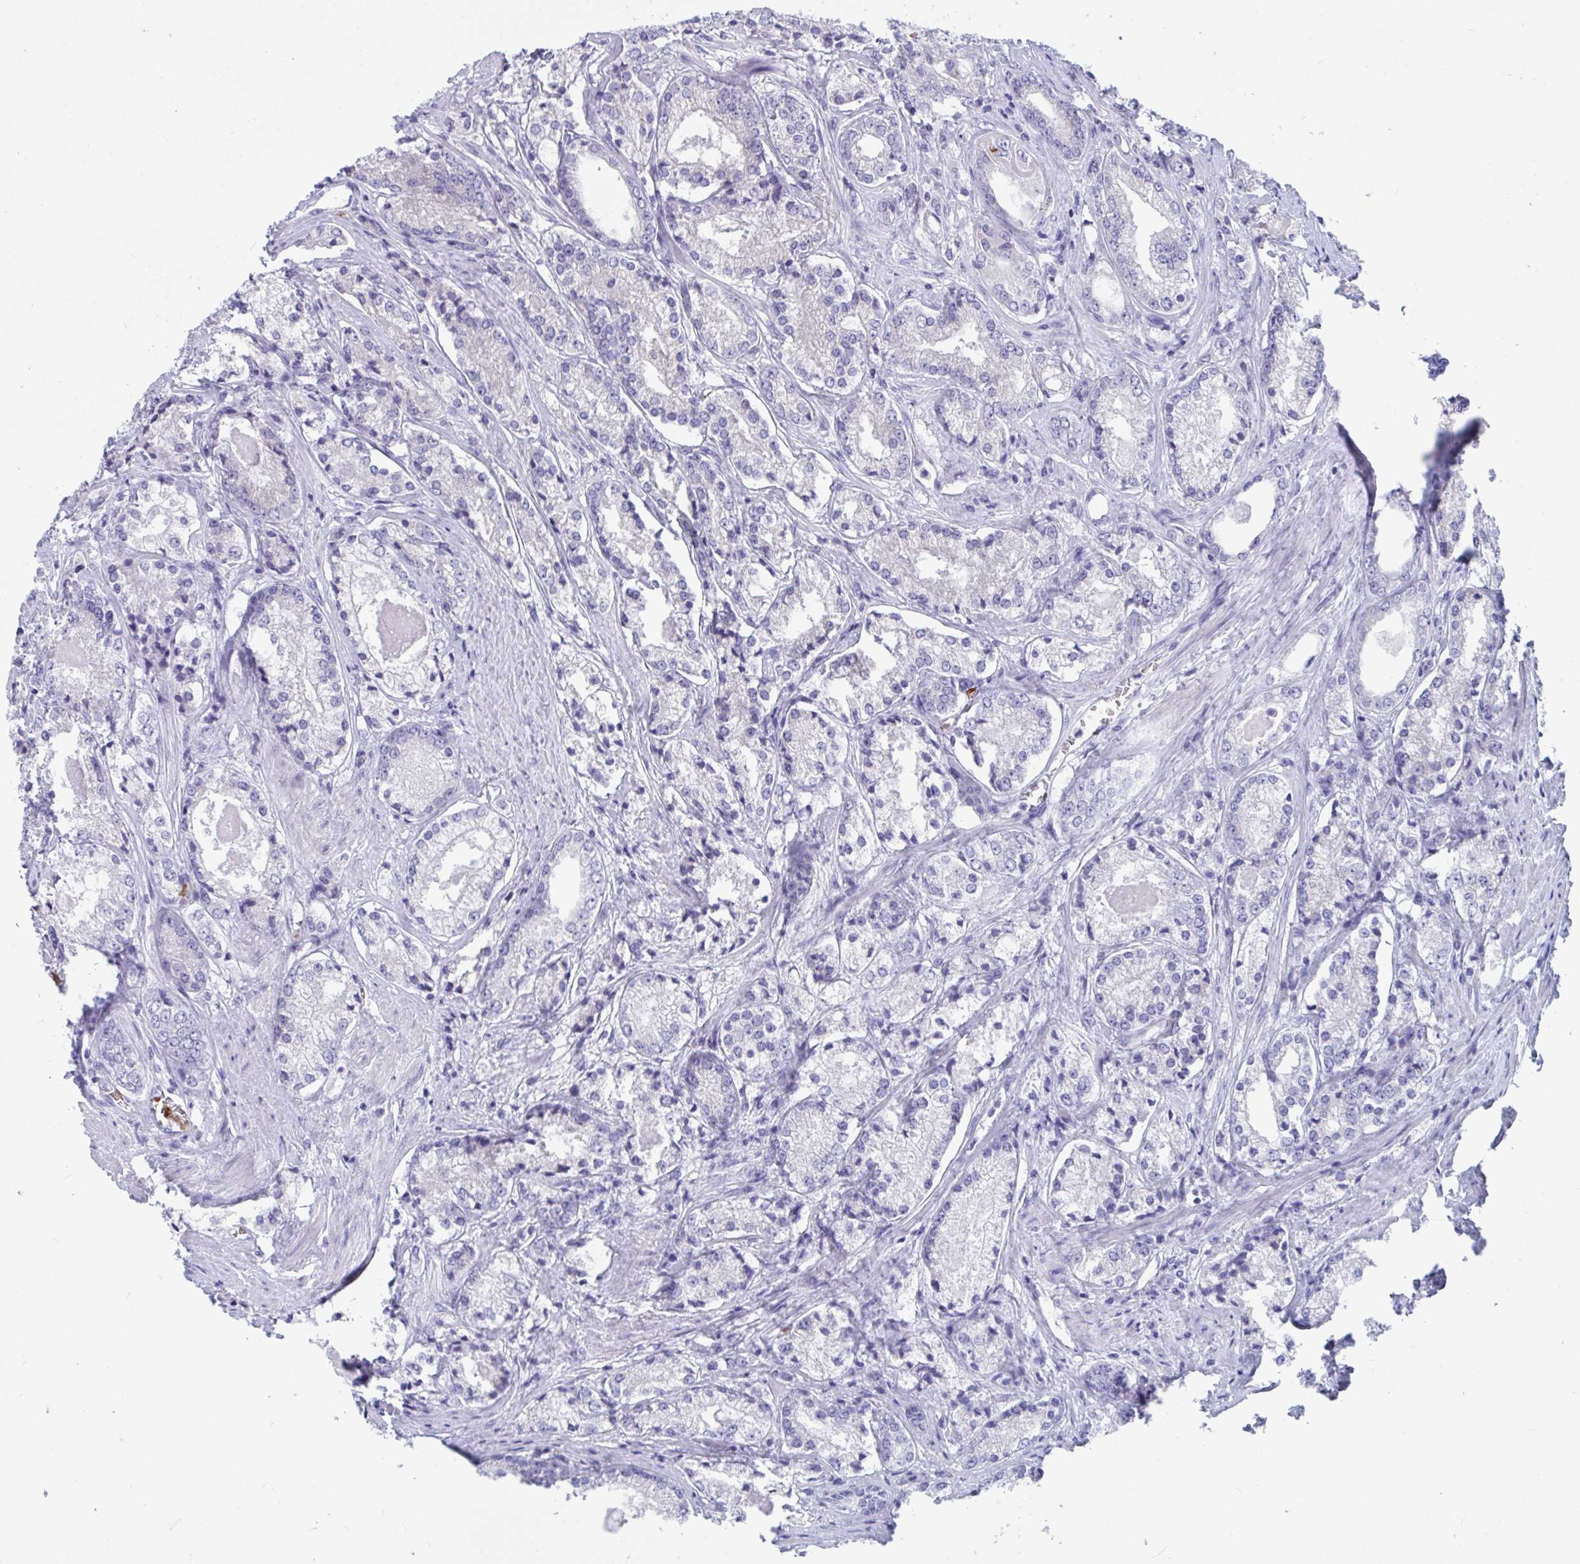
{"staining": {"intensity": "negative", "quantity": "none", "location": "none"}, "tissue": "prostate cancer", "cell_type": "Tumor cells", "image_type": "cancer", "snomed": [{"axis": "morphology", "description": "Adenocarcinoma, NOS"}, {"axis": "morphology", "description": "Adenocarcinoma, Low grade"}, {"axis": "topography", "description": "Prostate"}], "caption": "This is a image of immunohistochemistry staining of prostate cancer, which shows no positivity in tumor cells.", "gene": "TTC30B", "patient": {"sex": "male", "age": 68}}